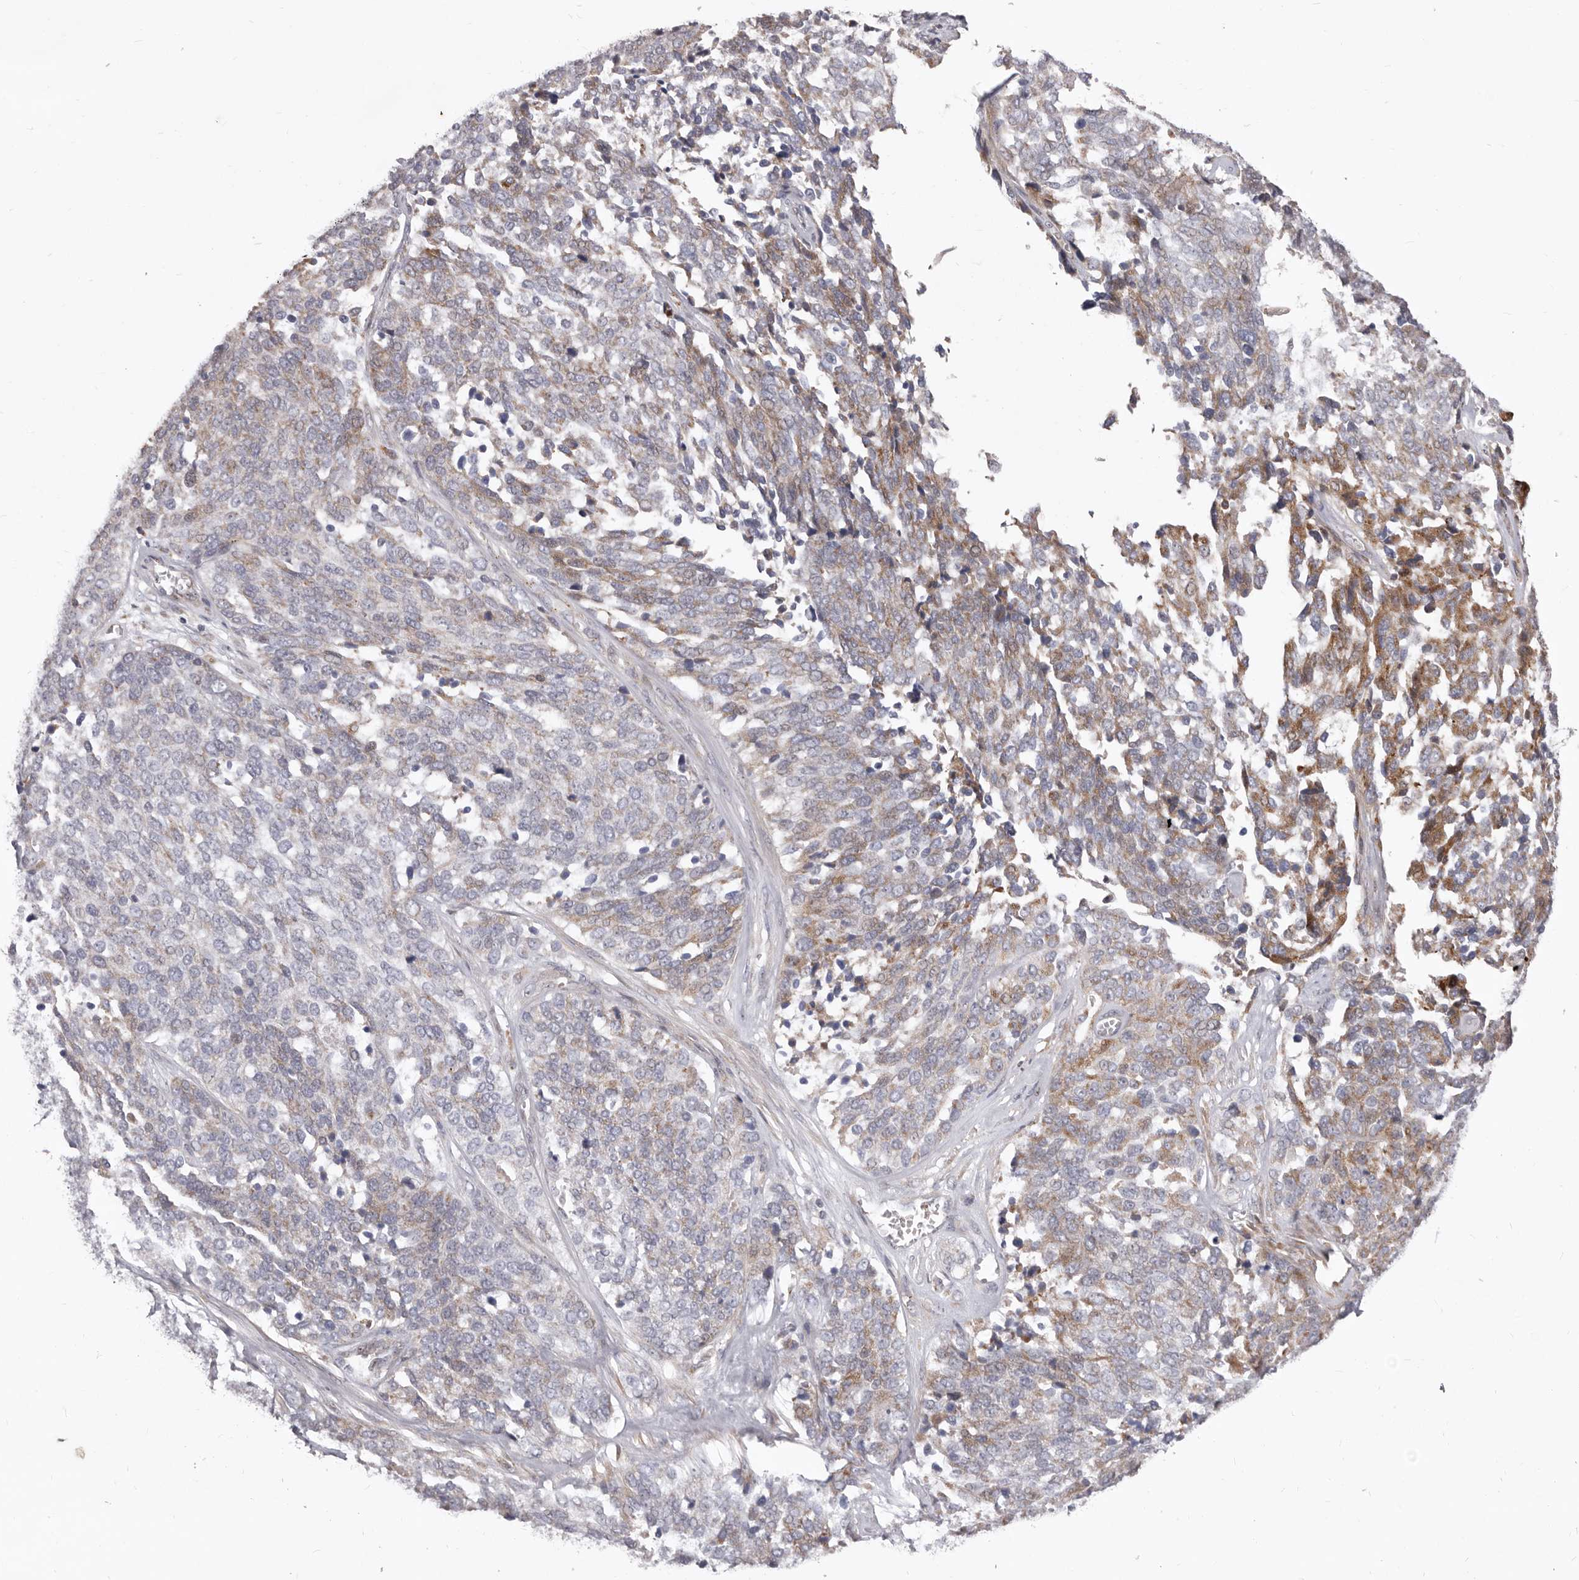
{"staining": {"intensity": "moderate", "quantity": "25%-75%", "location": "cytoplasmic/membranous"}, "tissue": "ovarian cancer", "cell_type": "Tumor cells", "image_type": "cancer", "snomed": [{"axis": "morphology", "description": "Cystadenocarcinoma, serous, NOS"}, {"axis": "topography", "description": "Ovary"}], "caption": "A medium amount of moderate cytoplasmic/membranous positivity is seen in approximately 25%-75% of tumor cells in serous cystadenocarcinoma (ovarian) tissue. (DAB IHC with brightfield microscopy, high magnification).", "gene": "NUBPL", "patient": {"sex": "female", "age": 44}}